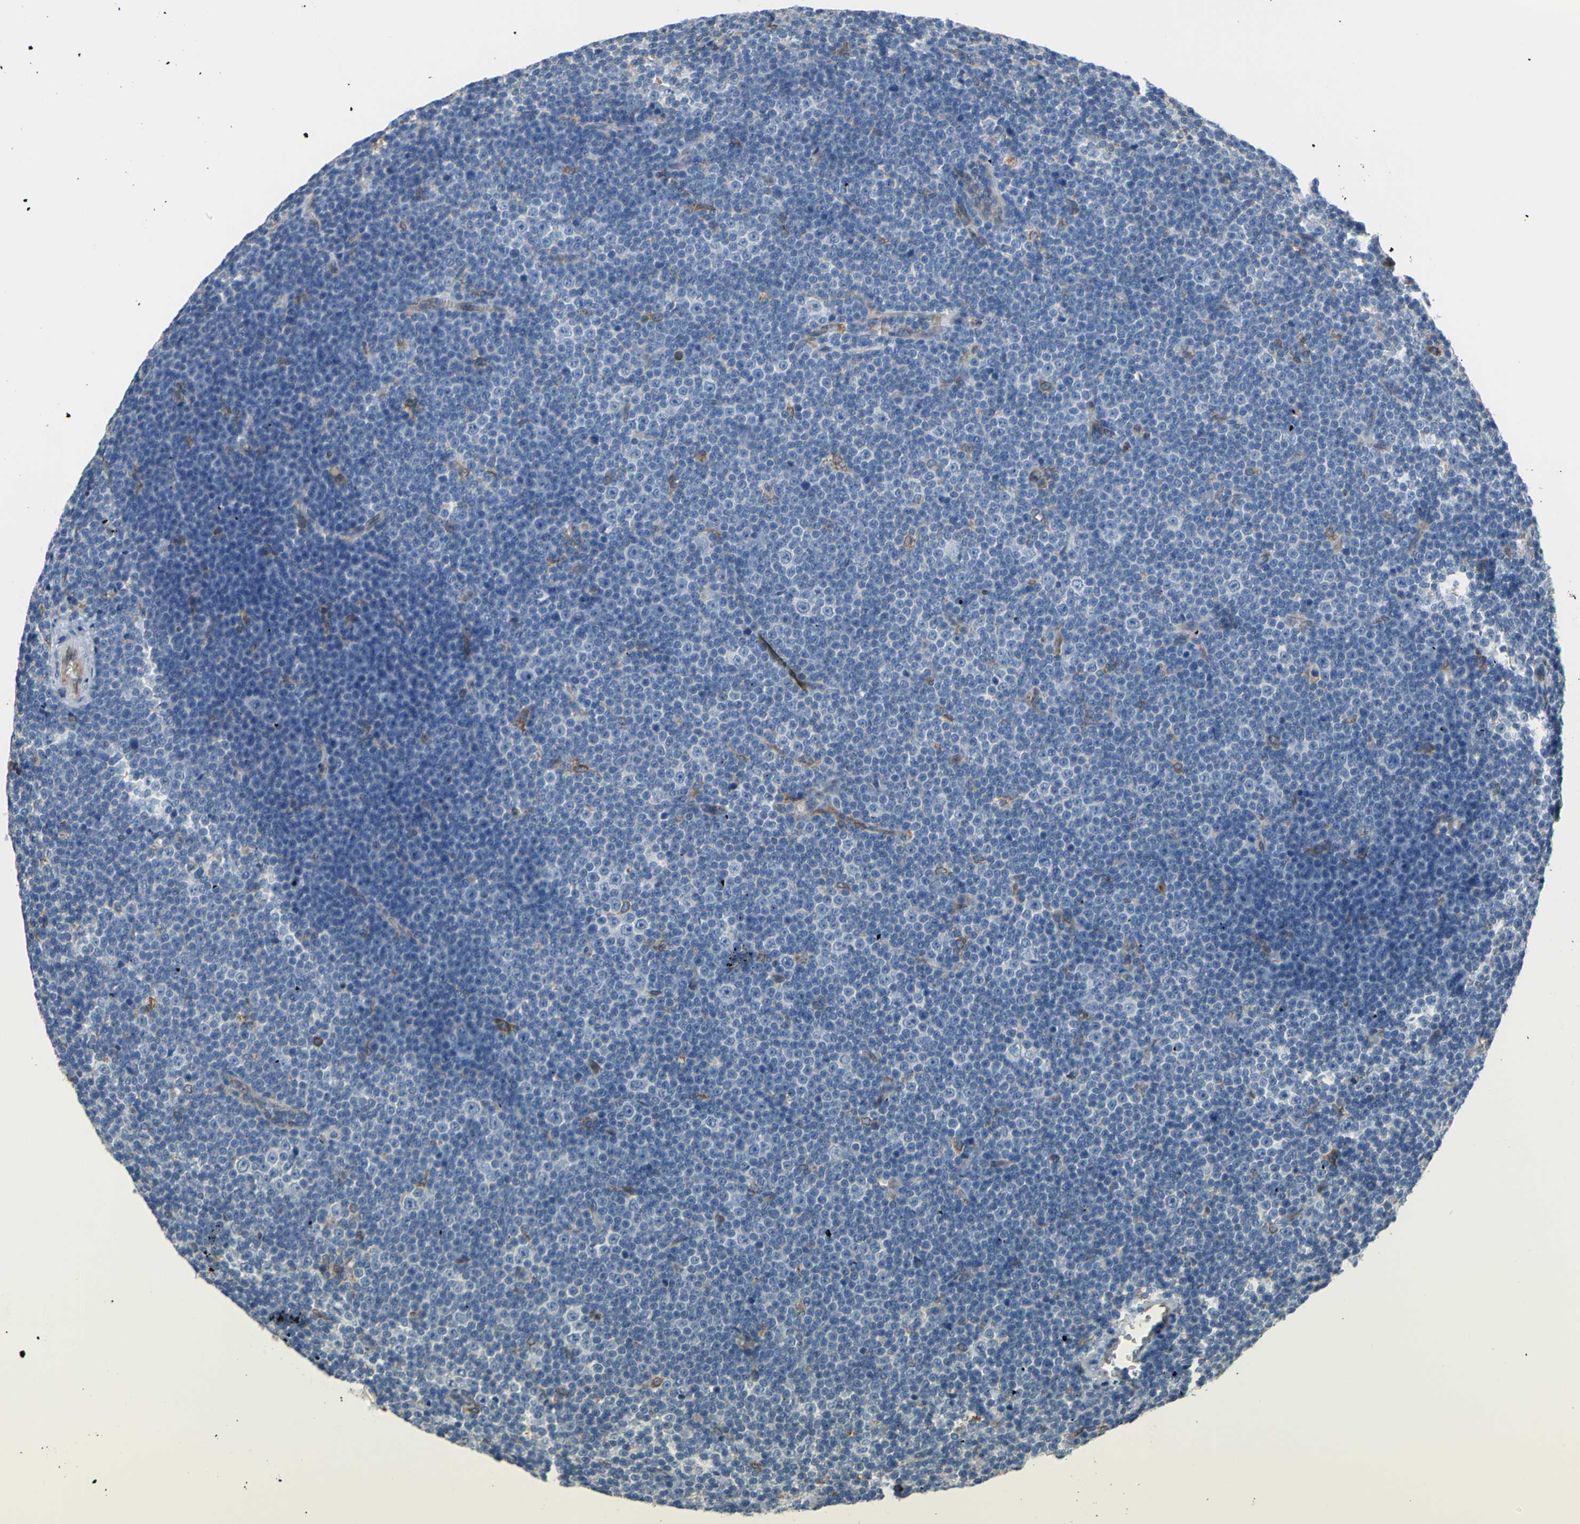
{"staining": {"intensity": "negative", "quantity": "none", "location": "none"}, "tissue": "lymphoma", "cell_type": "Tumor cells", "image_type": "cancer", "snomed": [{"axis": "morphology", "description": "Malignant lymphoma, non-Hodgkin's type, Low grade"}, {"axis": "topography", "description": "Lymph node"}], "caption": "There is no significant positivity in tumor cells of malignant lymphoma, non-Hodgkin's type (low-grade).", "gene": "MGST2", "patient": {"sex": "female", "age": 67}}